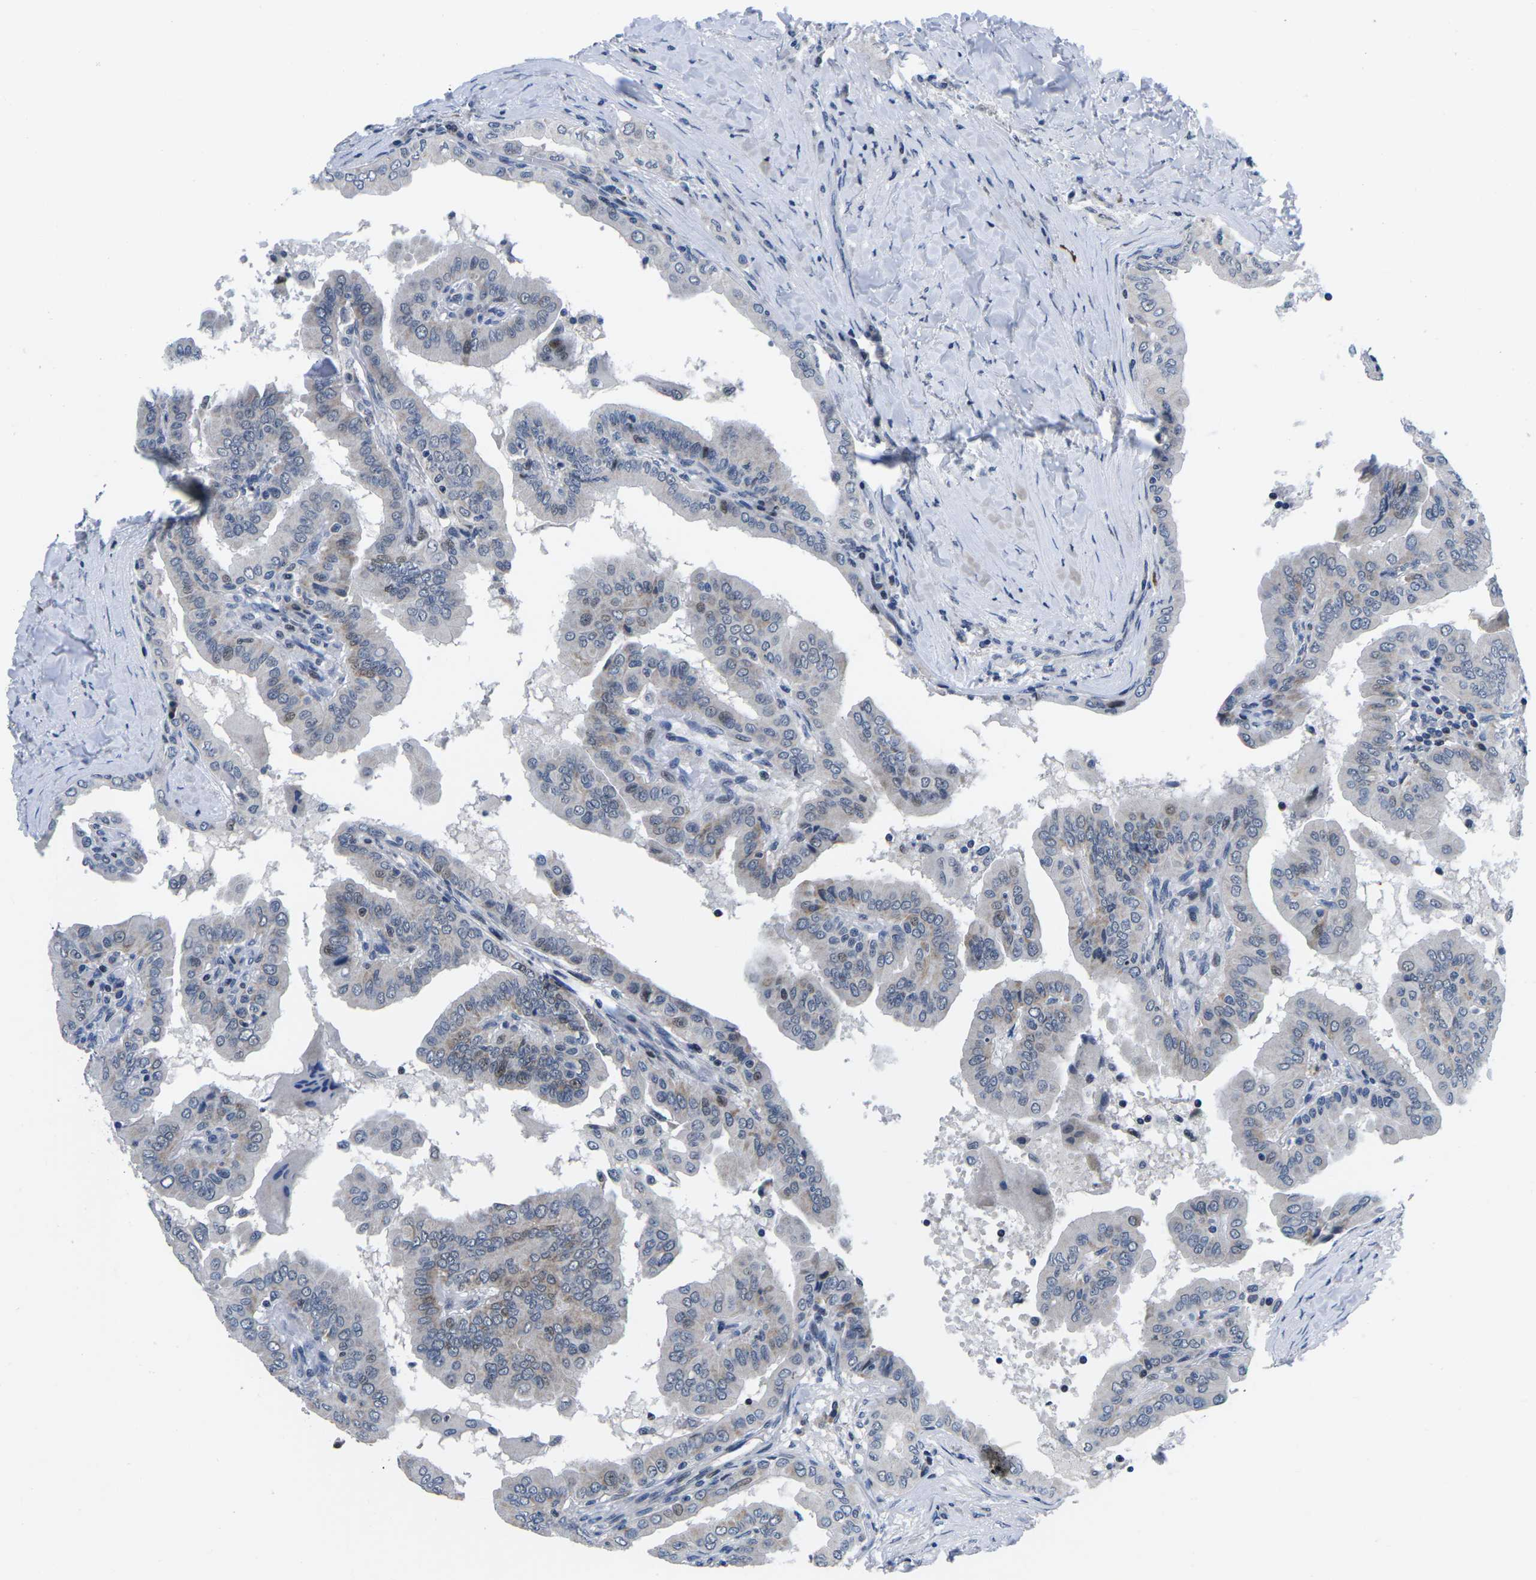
{"staining": {"intensity": "negative", "quantity": "none", "location": "none"}, "tissue": "thyroid cancer", "cell_type": "Tumor cells", "image_type": "cancer", "snomed": [{"axis": "morphology", "description": "Papillary adenocarcinoma, NOS"}, {"axis": "topography", "description": "Thyroid gland"}], "caption": "This is an immunohistochemistry histopathology image of human thyroid papillary adenocarcinoma. There is no staining in tumor cells.", "gene": "CDC73", "patient": {"sex": "male", "age": 33}}